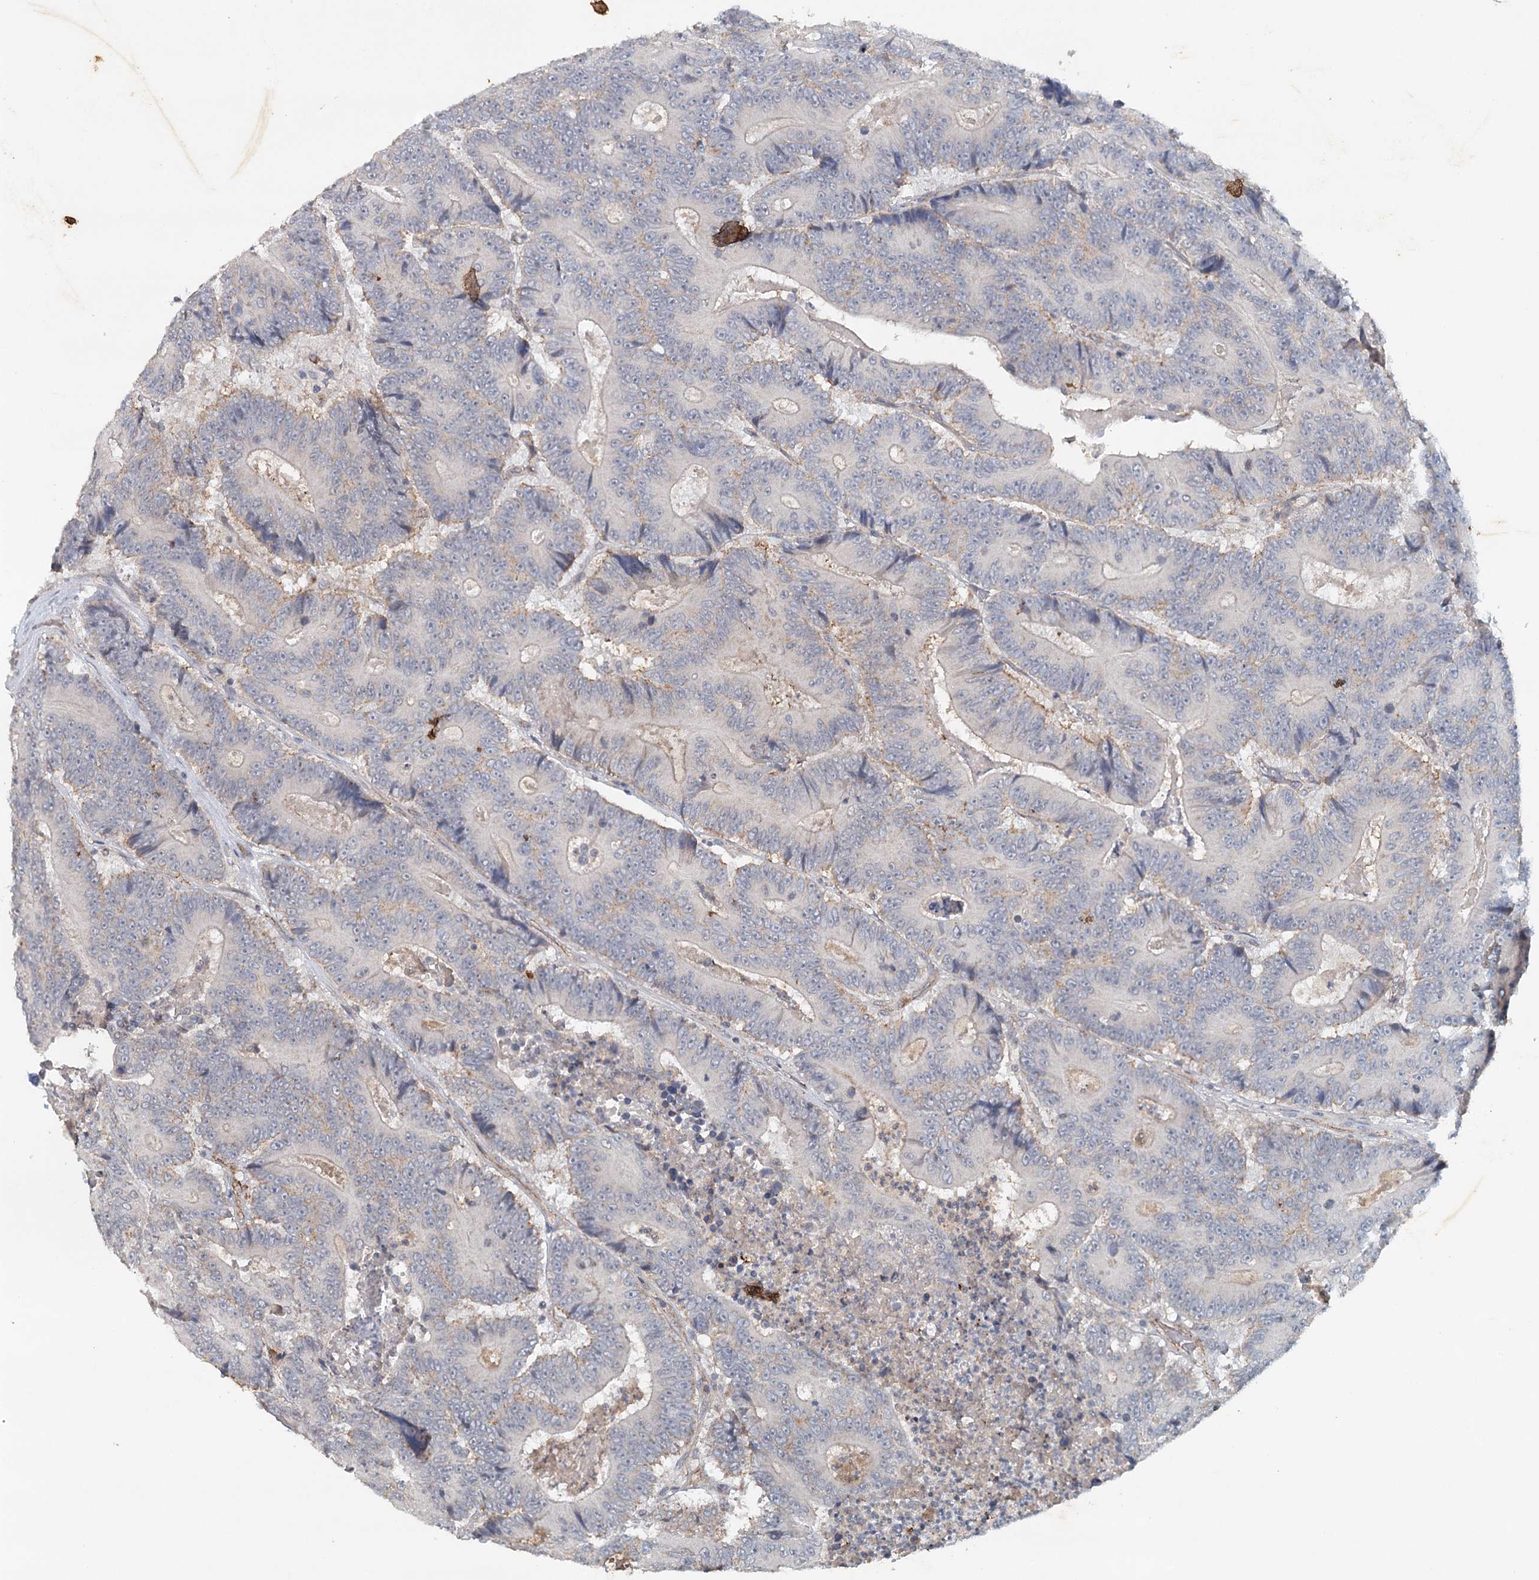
{"staining": {"intensity": "negative", "quantity": "none", "location": "none"}, "tissue": "colorectal cancer", "cell_type": "Tumor cells", "image_type": "cancer", "snomed": [{"axis": "morphology", "description": "Adenocarcinoma, NOS"}, {"axis": "topography", "description": "Colon"}], "caption": "Immunohistochemistry (IHC) of human adenocarcinoma (colorectal) reveals no expression in tumor cells.", "gene": "SYNPO", "patient": {"sex": "male", "age": 83}}